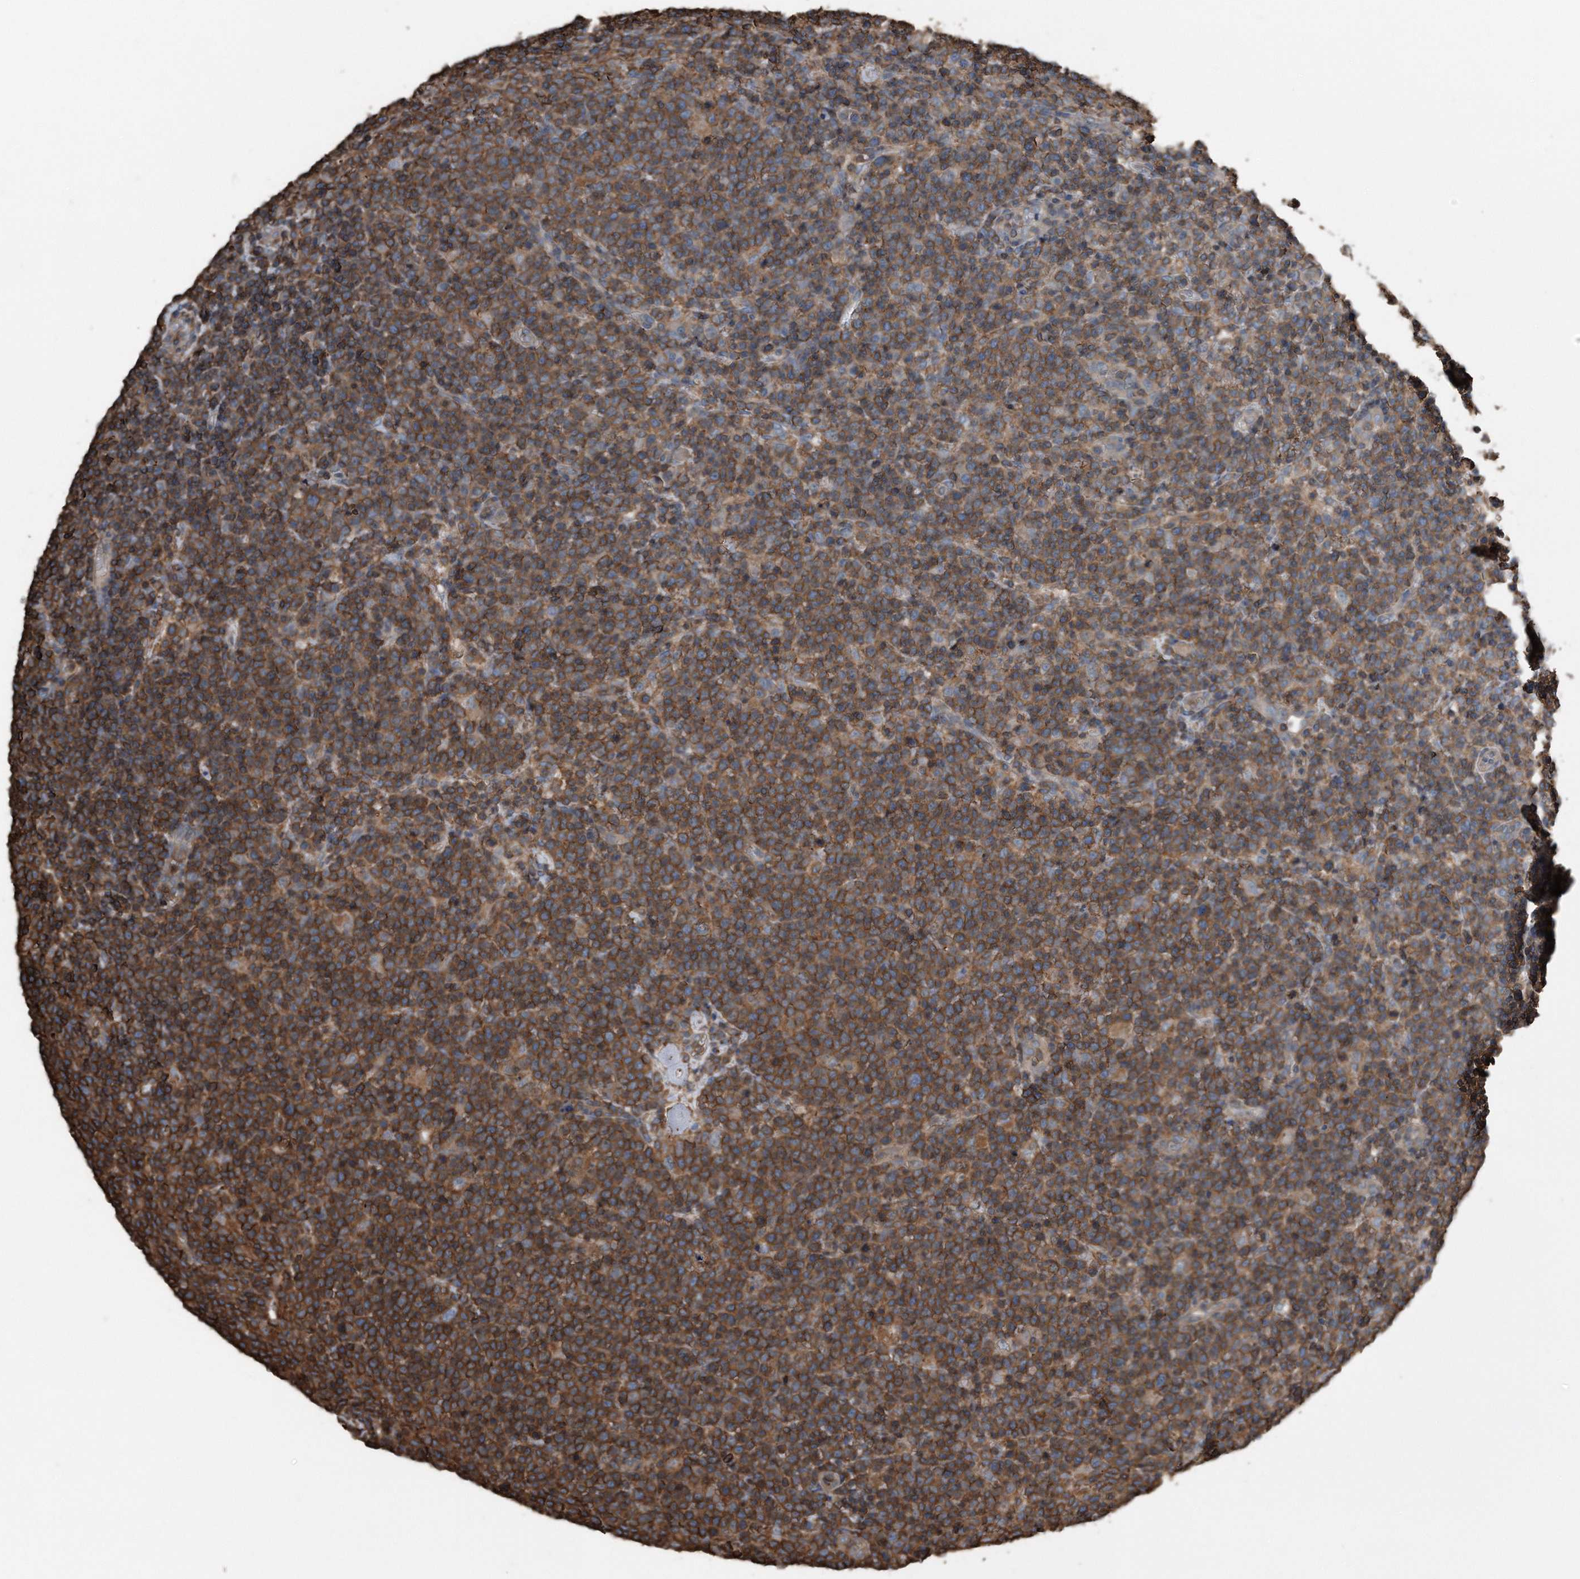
{"staining": {"intensity": "moderate", "quantity": ">75%", "location": "cytoplasmic/membranous"}, "tissue": "lymphoma", "cell_type": "Tumor cells", "image_type": "cancer", "snomed": [{"axis": "morphology", "description": "Malignant lymphoma, non-Hodgkin's type, High grade"}, {"axis": "topography", "description": "Lymph node"}], "caption": "Immunohistochemistry (IHC) image of lymphoma stained for a protein (brown), which shows medium levels of moderate cytoplasmic/membranous staining in approximately >75% of tumor cells.", "gene": "RSPO3", "patient": {"sex": "male", "age": 61}}